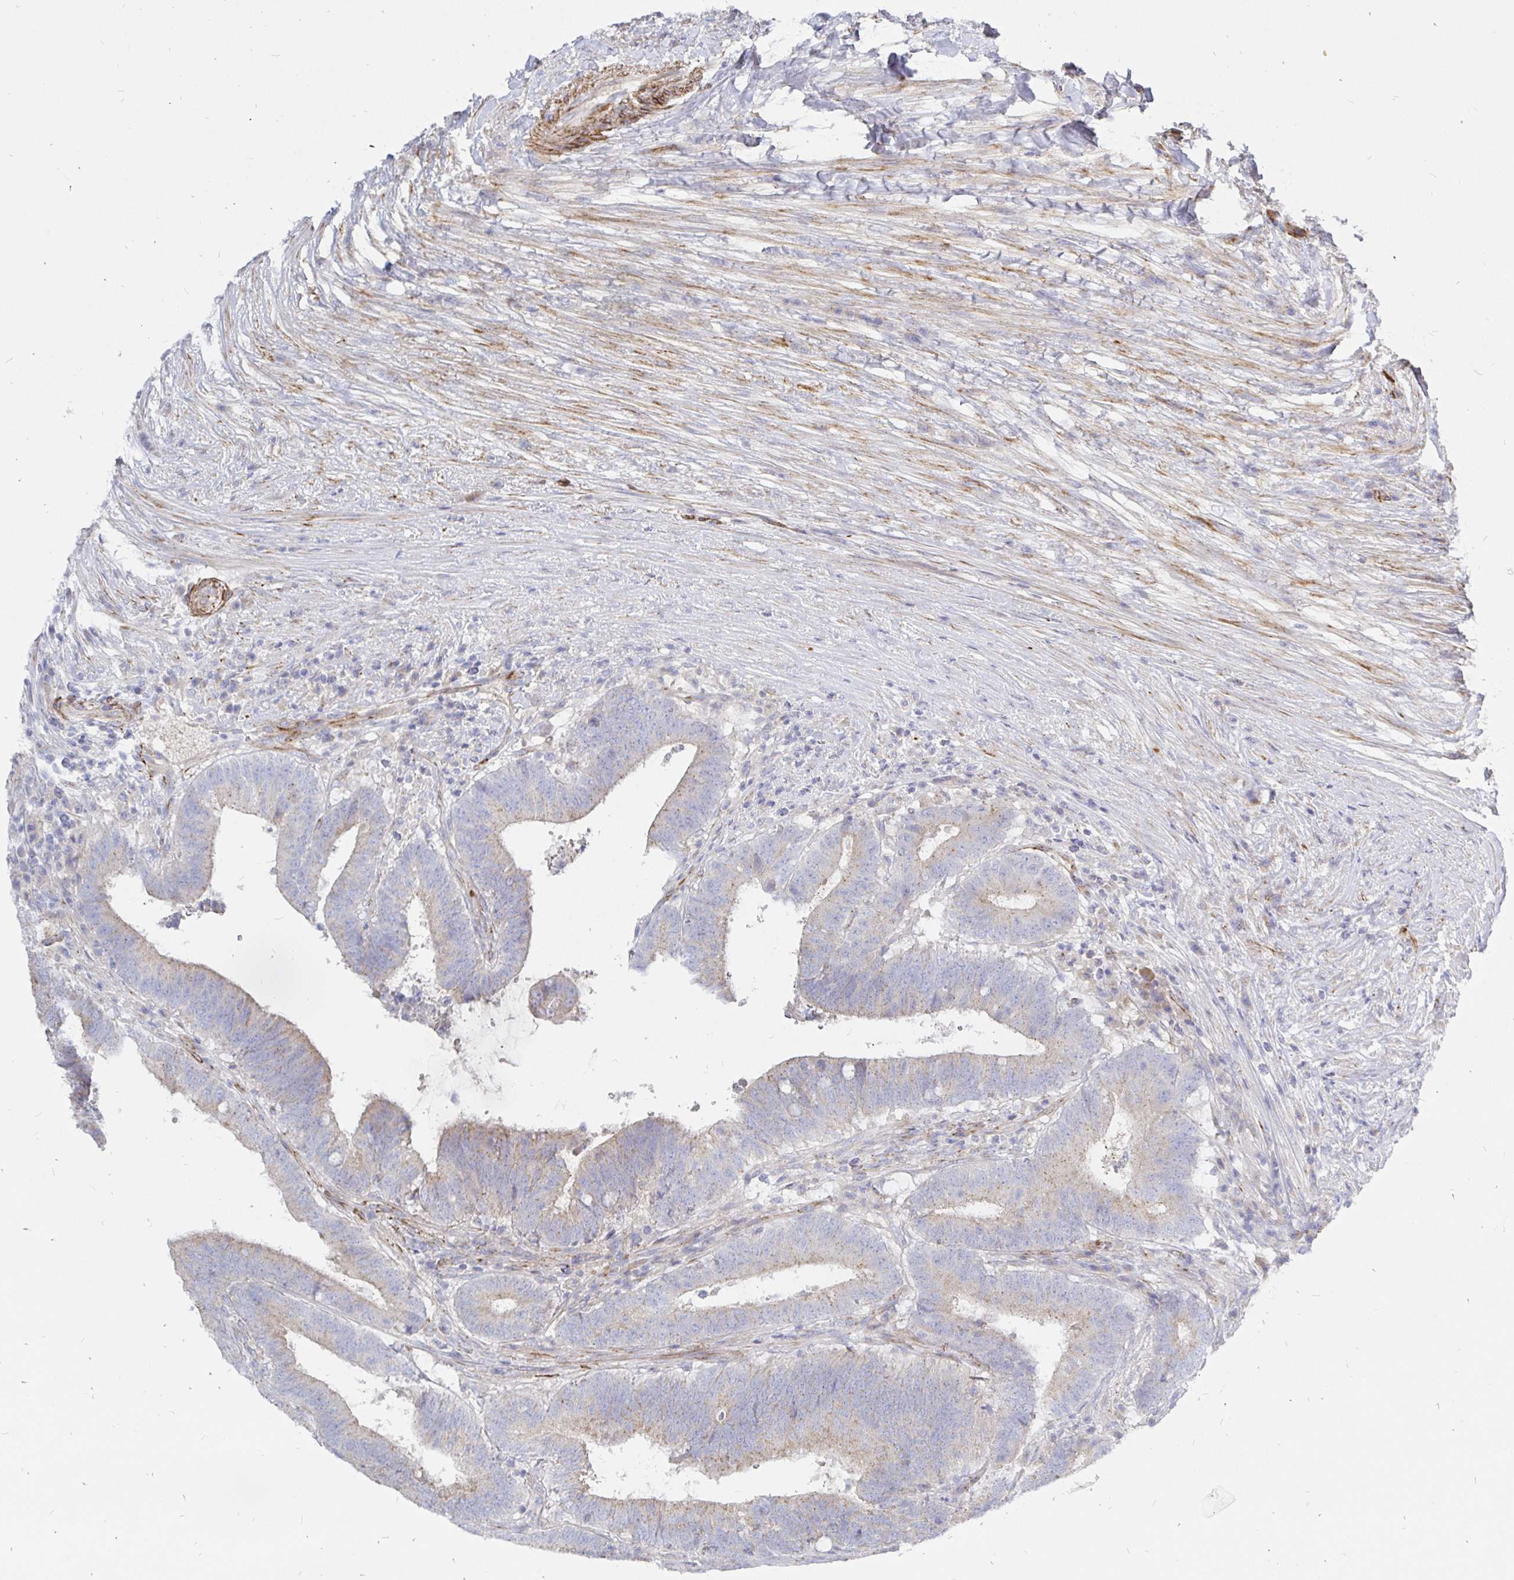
{"staining": {"intensity": "weak", "quantity": "25%-75%", "location": "cytoplasmic/membranous"}, "tissue": "colorectal cancer", "cell_type": "Tumor cells", "image_type": "cancer", "snomed": [{"axis": "morphology", "description": "Adenocarcinoma, NOS"}, {"axis": "topography", "description": "Colon"}], "caption": "Immunohistochemistry (DAB) staining of adenocarcinoma (colorectal) displays weak cytoplasmic/membranous protein staining in approximately 25%-75% of tumor cells.", "gene": "COX16", "patient": {"sex": "female", "age": 43}}